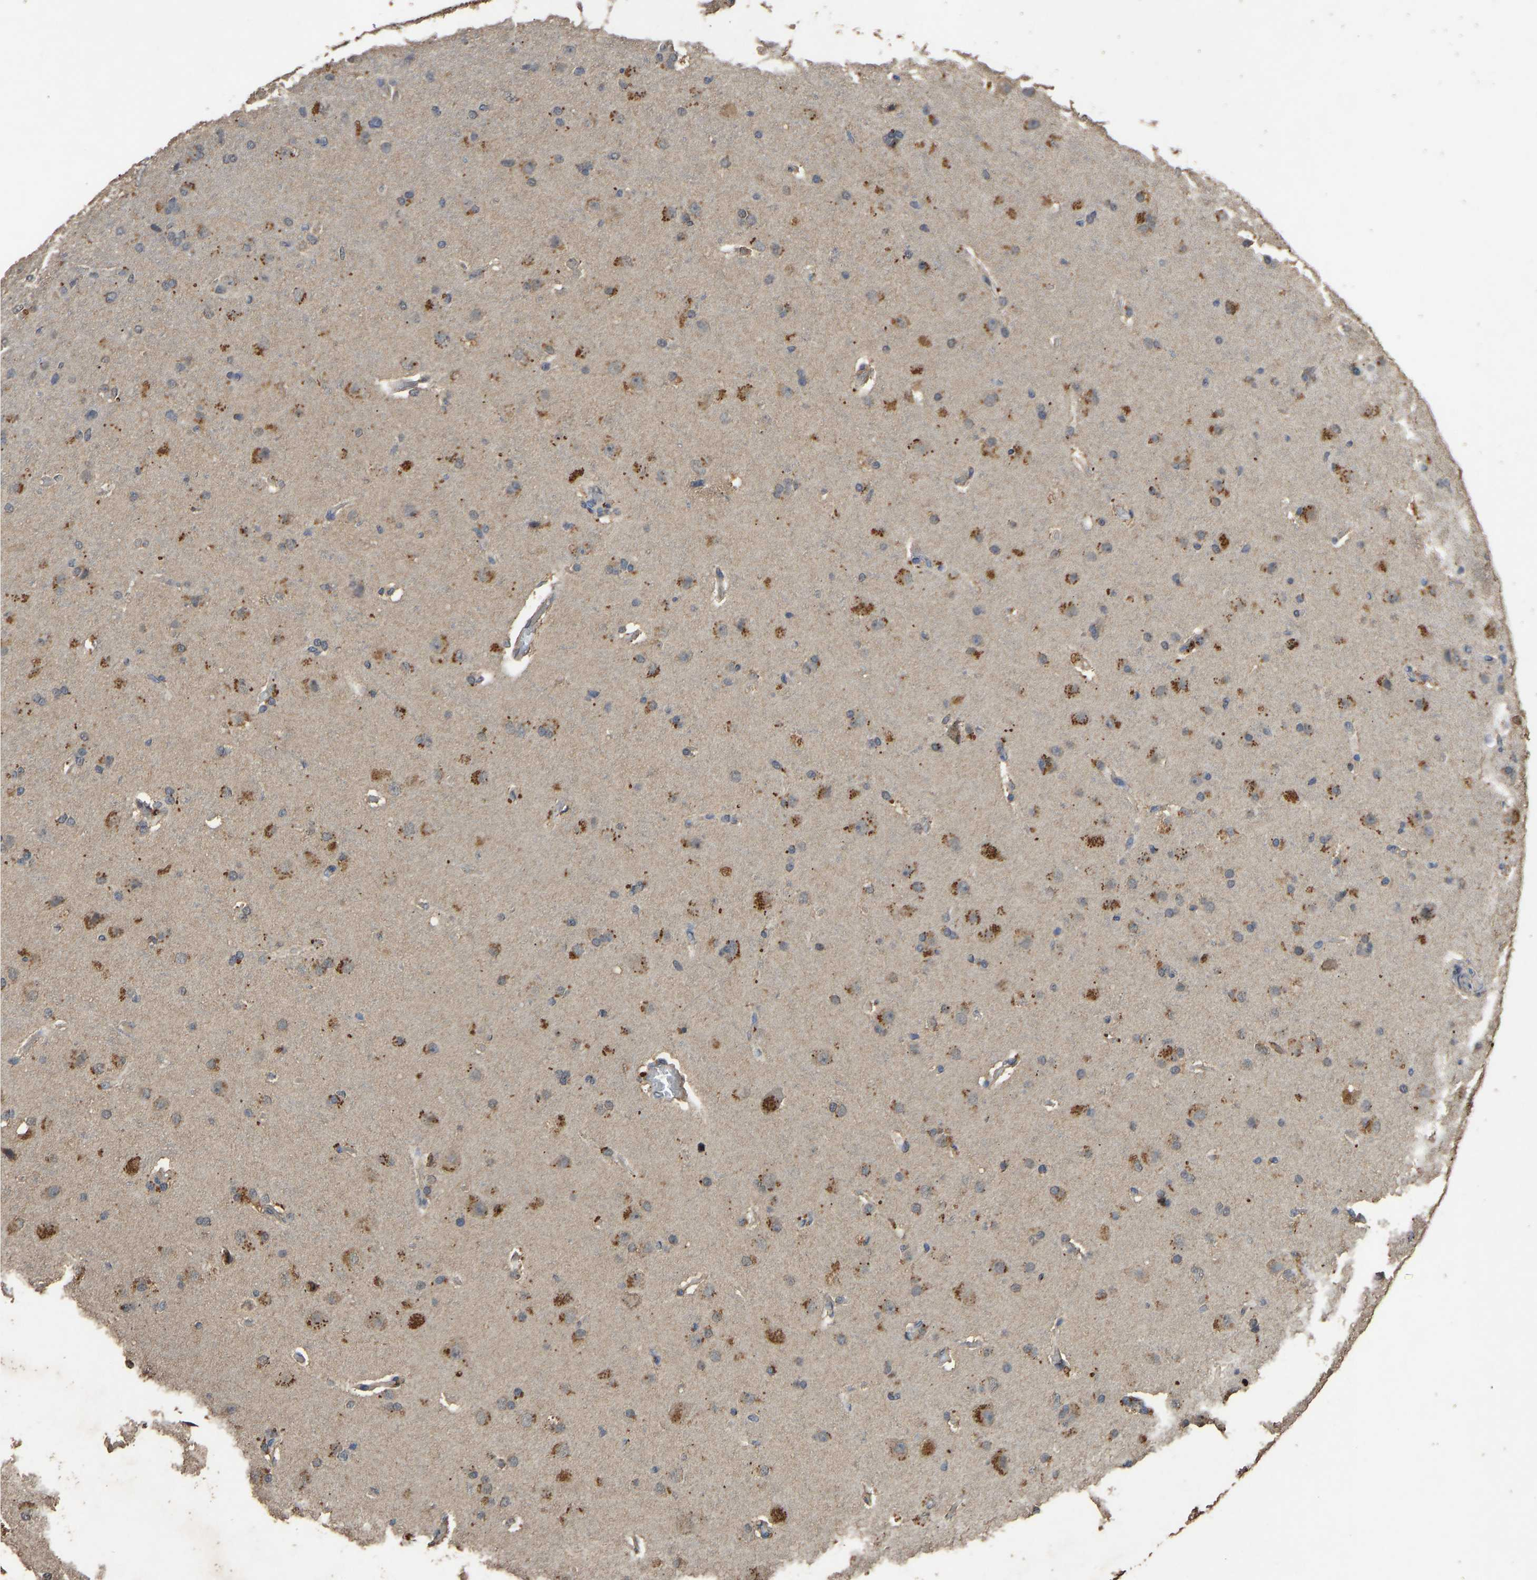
{"staining": {"intensity": "moderate", "quantity": "25%-75%", "location": "cytoplasmic/membranous"}, "tissue": "glioma", "cell_type": "Tumor cells", "image_type": "cancer", "snomed": [{"axis": "morphology", "description": "Glioma, malignant, High grade"}, {"axis": "topography", "description": "Brain"}], "caption": "A brown stain highlights moderate cytoplasmic/membranous expression of a protein in human glioma tumor cells.", "gene": "CIDEC", "patient": {"sex": "female", "age": 58}}